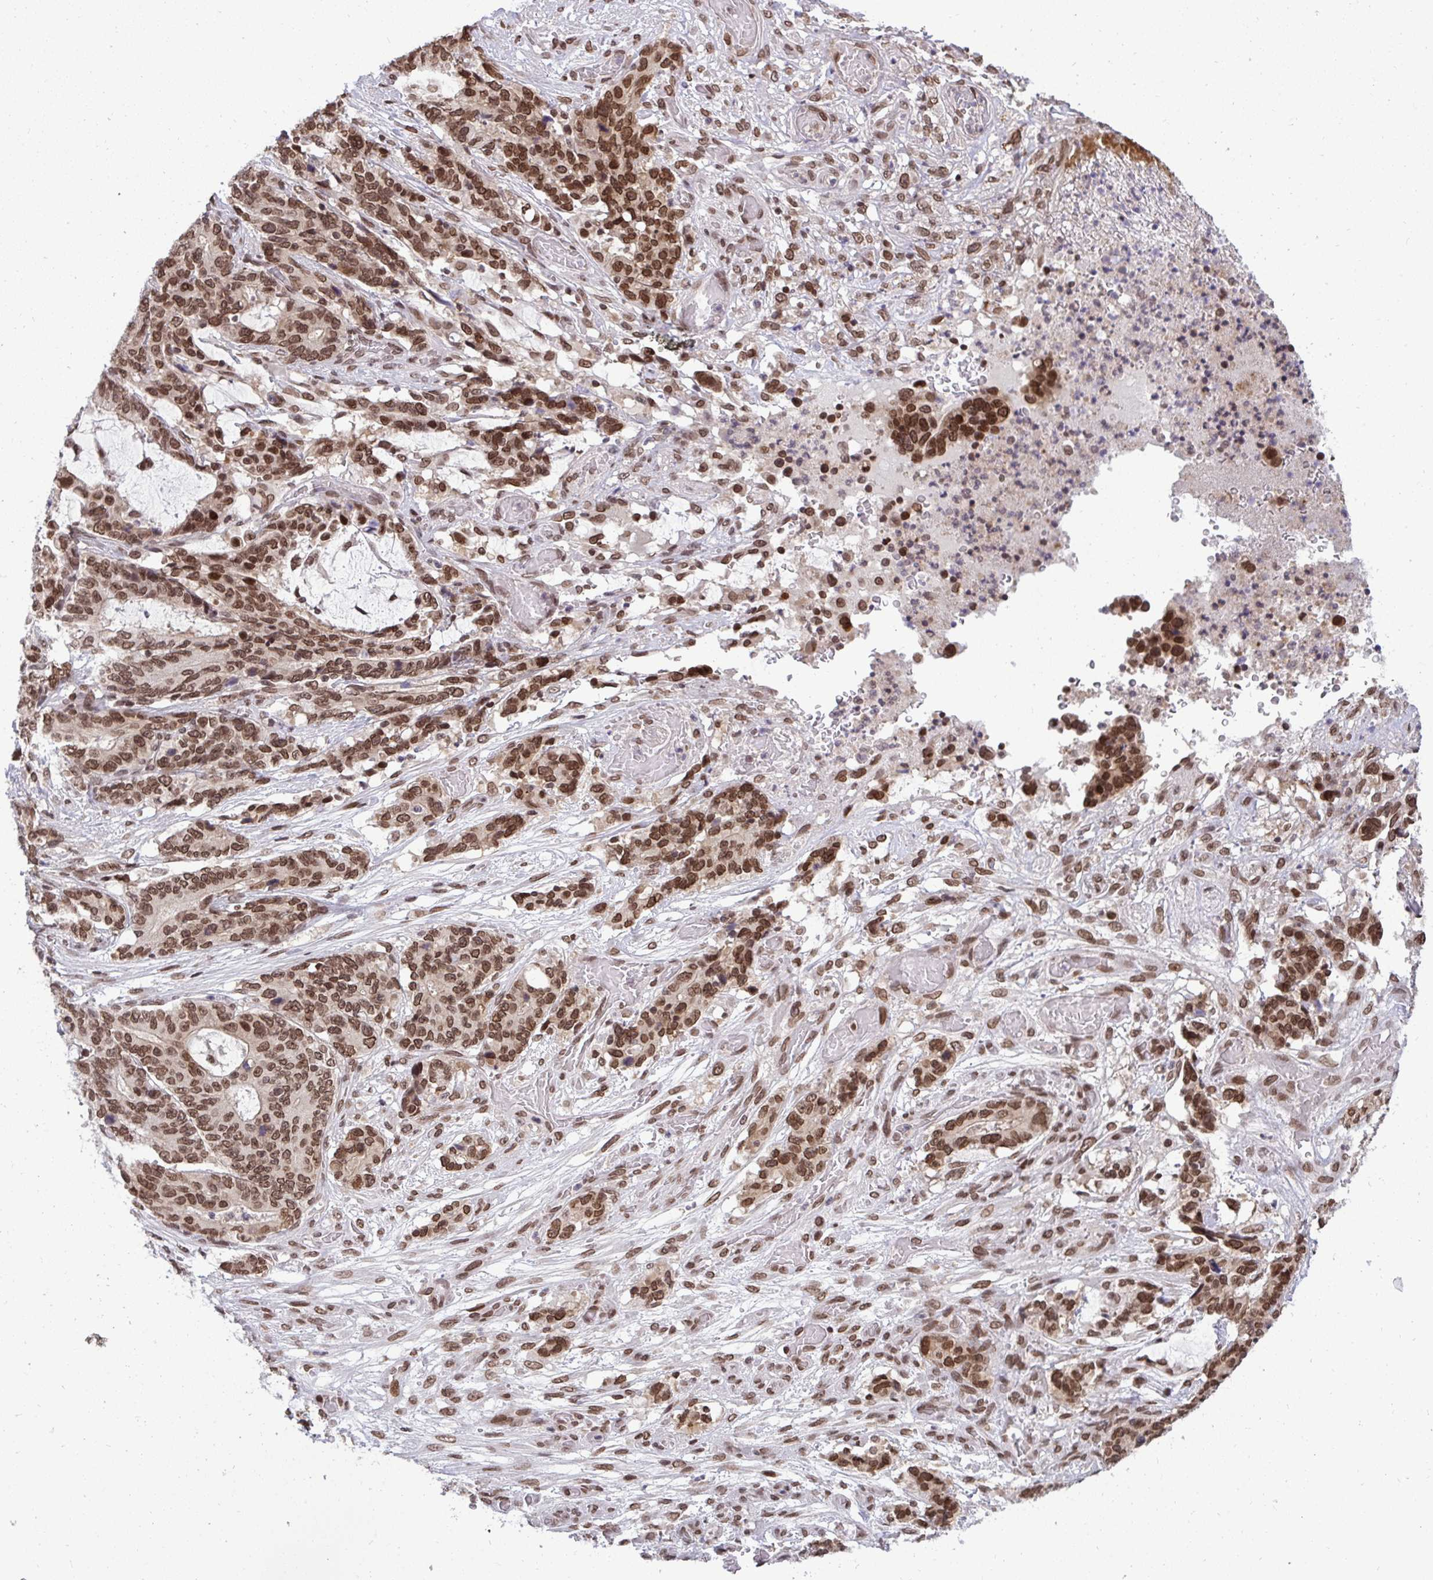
{"staining": {"intensity": "moderate", "quantity": ">75%", "location": "nuclear"}, "tissue": "stomach cancer", "cell_type": "Tumor cells", "image_type": "cancer", "snomed": [{"axis": "morphology", "description": "Normal tissue, NOS"}, {"axis": "morphology", "description": "Adenocarcinoma, NOS"}, {"axis": "topography", "description": "Stomach"}], "caption": "Immunohistochemical staining of stomach cancer demonstrates moderate nuclear protein expression in approximately >75% of tumor cells.", "gene": "JPT1", "patient": {"sex": "female", "age": 64}}